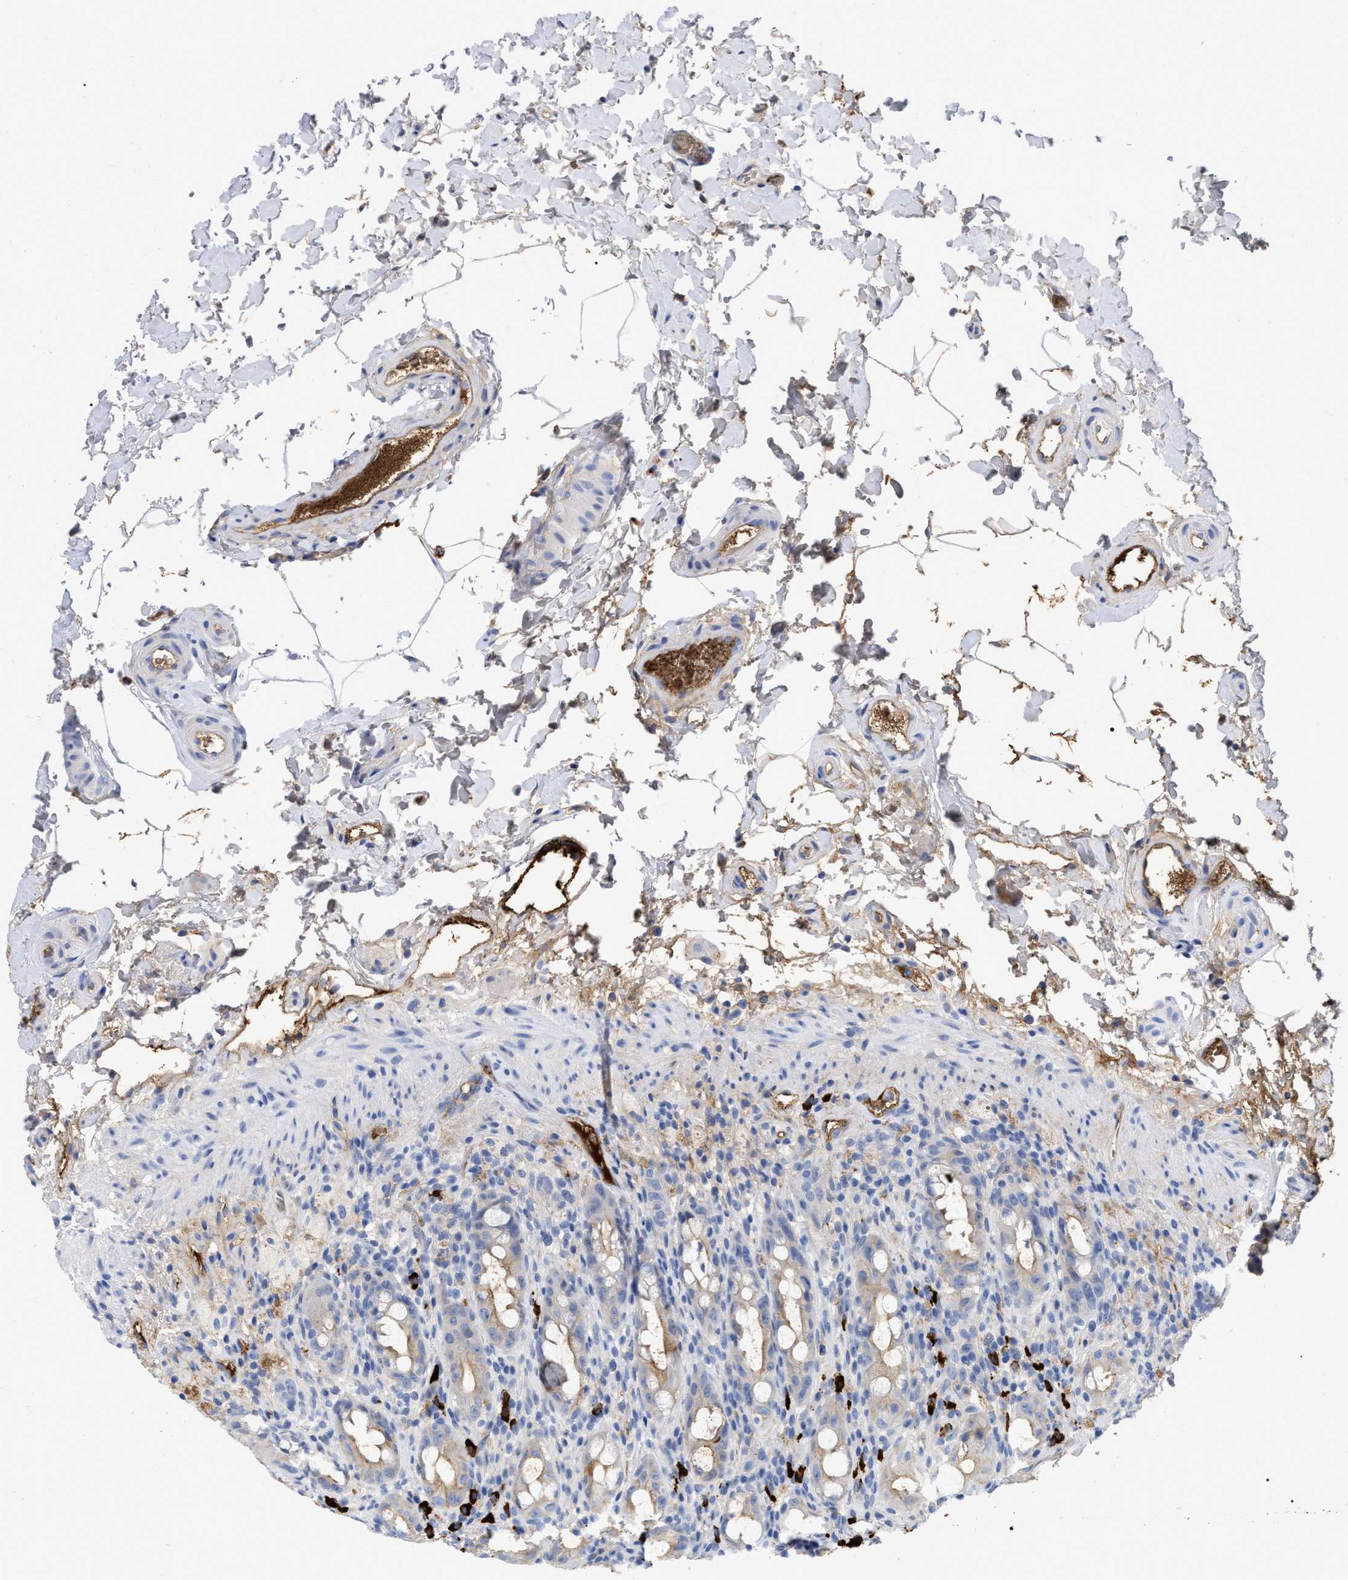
{"staining": {"intensity": "moderate", "quantity": "25%-75%", "location": "cytoplasmic/membranous"}, "tissue": "rectum", "cell_type": "Glandular cells", "image_type": "normal", "snomed": [{"axis": "morphology", "description": "Normal tissue, NOS"}, {"axis": "topography", "description": "Rectum"}], "caption": "About 25%-75% of glandular cells in benign human rectum demonstrate moderate cytoplasmic/membranous protein positivity as visualized by brown immunohistochemical staining.", "gene": "IGHV5", "patient": {"sex": "male", "age": 44}}